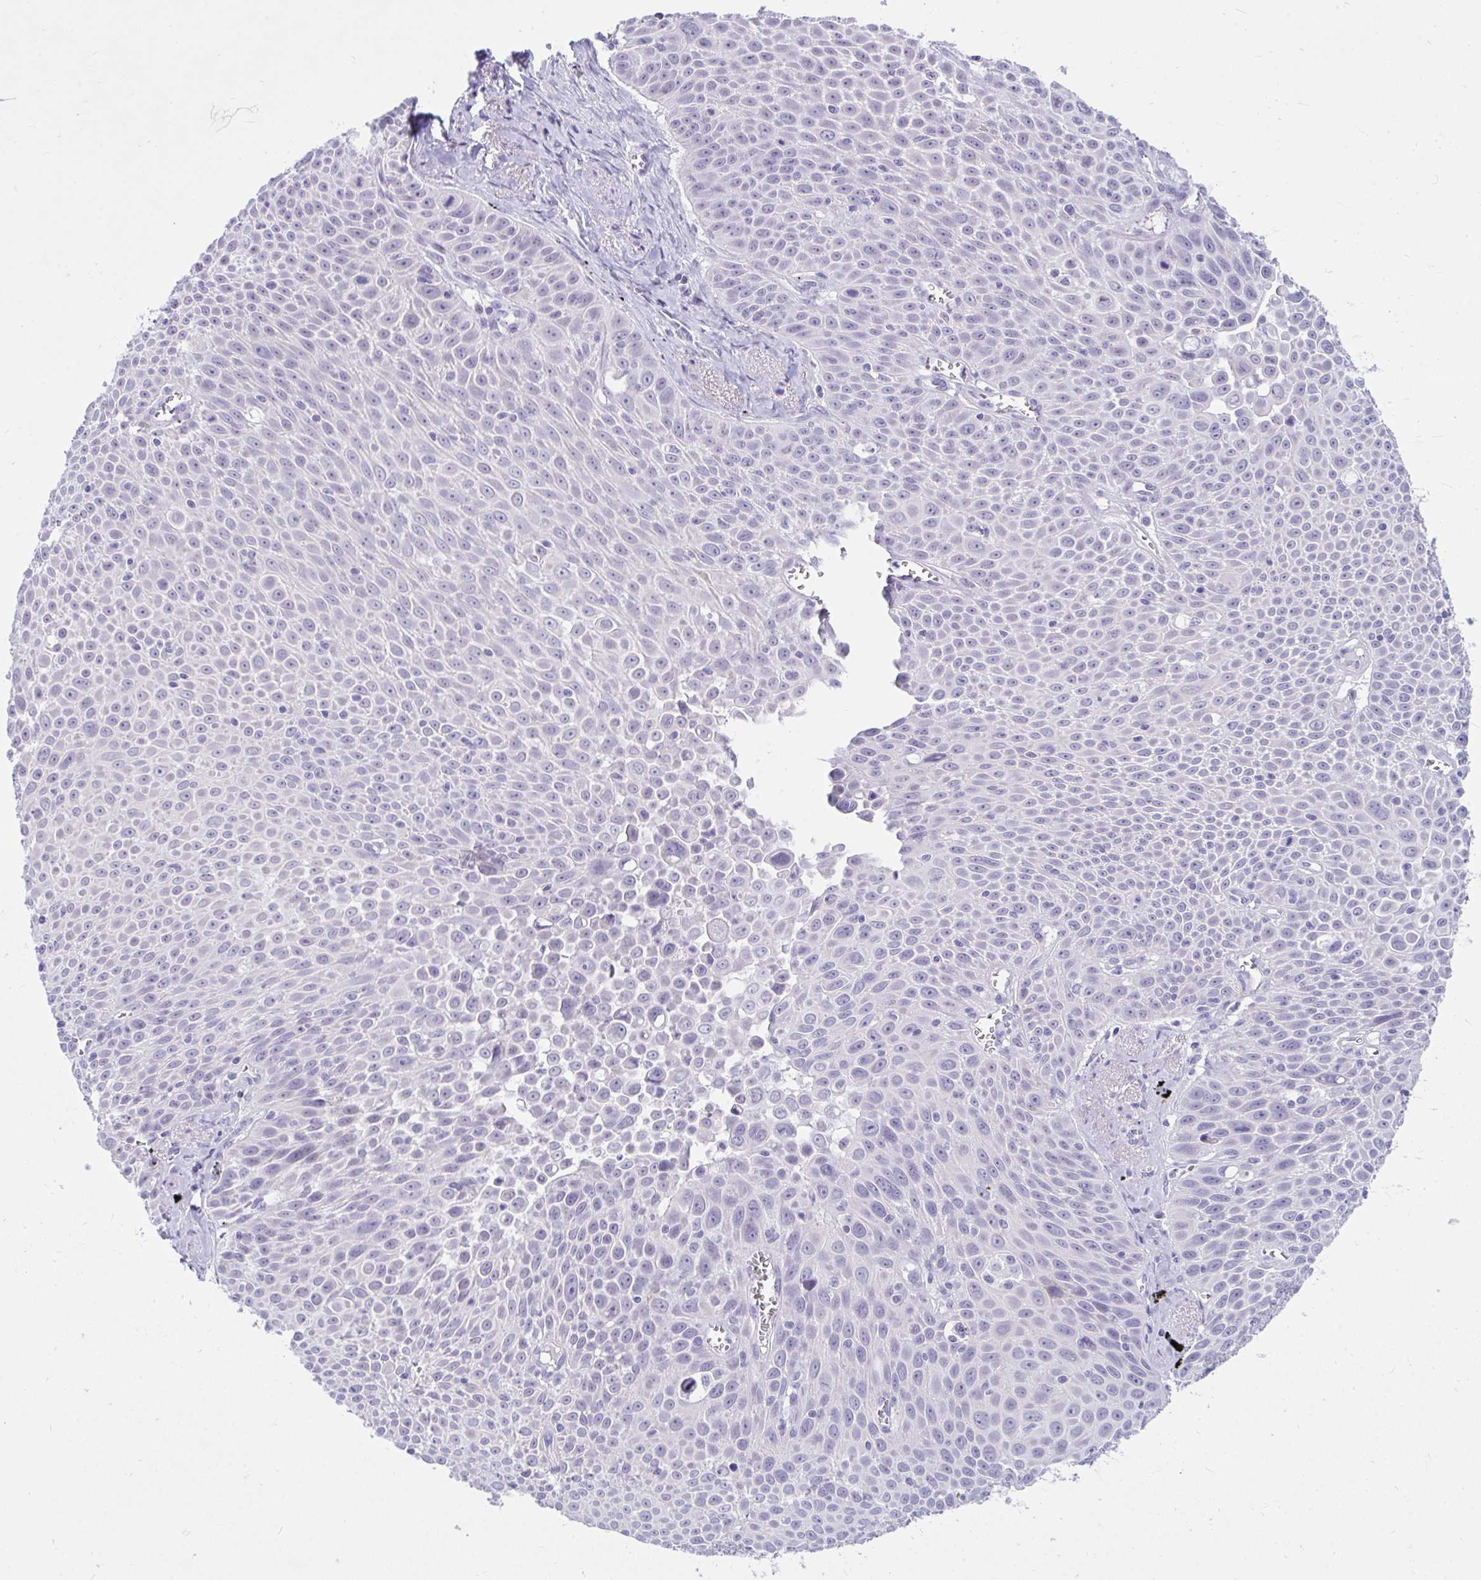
{"staining": {"intensity": "negative", "quantity": "none", "location": "none"}, "tissue": "lung cancer", "cell_type": "Tumor cells", "image_type": "cancer", "snomed": [{"axis": "morphology", "description": "Squamous cell carcinoma, NOS"}, {"axis": "morphology", "description": "Squamous cell carcinoma, metastatic, NOS"}, {"axis": "topography", "description": "Lymph node"}, {"axis": "topography", "description": "Lung"}], "caption": "Immunohistochemistry (IHC) photomicrograph of human lung cancer stained for a protein (brown), which reveals no expression in tumor cells. (DAB (3,3'-diaminobenzidine) IHC visualized using brightfield microscopy, high magnification).", "gene": "OR5F1", "patient": {"sex": "female", "age": 62}}